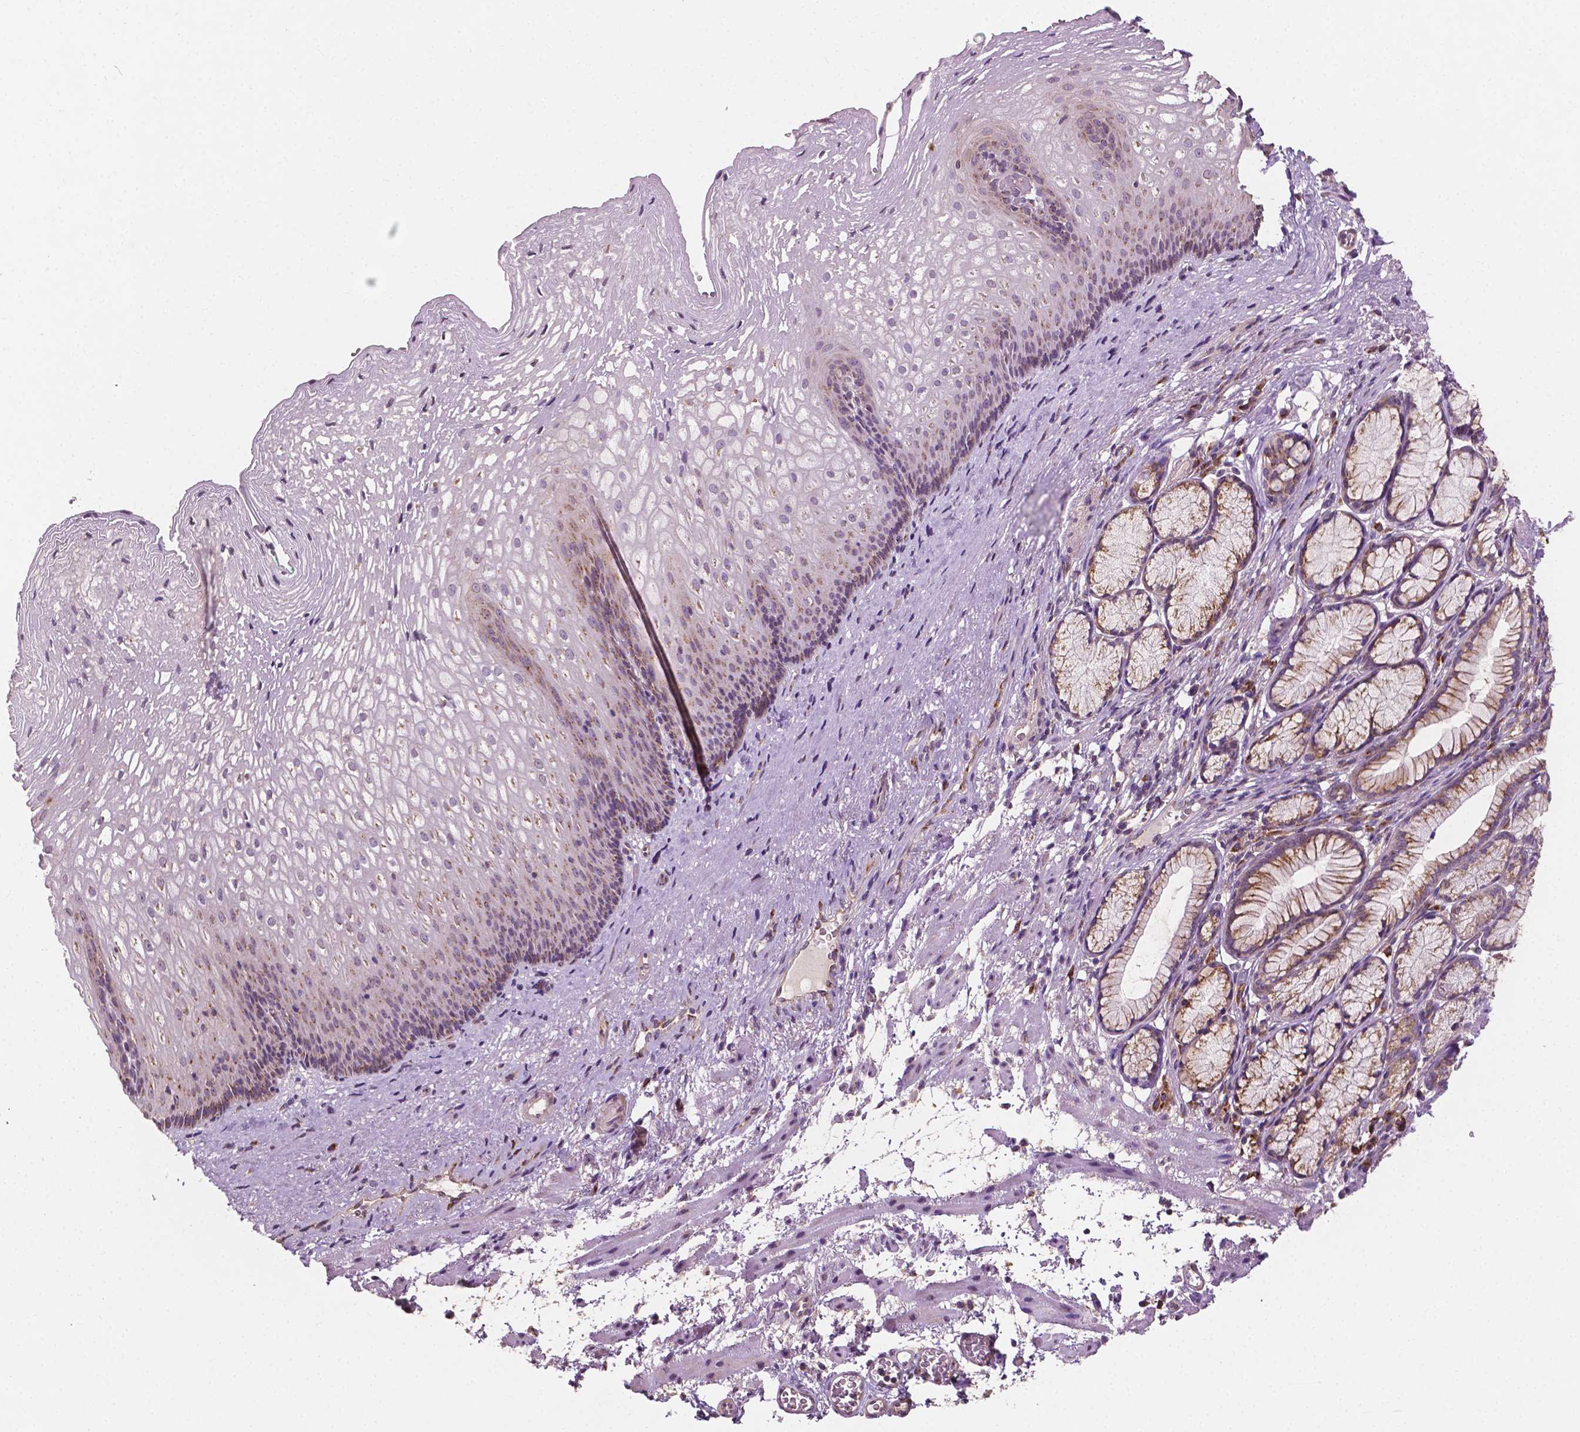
{"staining": {"intensity": "weak", "quantity": "<25%", "location": "cytoplasmic/membranous"}, "tissue": "esophagus", "cell_type": "Squamous epithelial cells", "image_type": "normal", "snomed": [{"axis": "morphology", "description": "Normal tissue, NOS"}, {"axis": "topography", "description": "Esophagus"}], "caption": "High magnification brightfield microscopy of normal esophagus stained with DAB (3,3'-diaminobenzidine) (brown) and counterstained with hematoxylin (blue): squamous epithelial cells show no significant staining.", "gene": "EBAG9", "patient": {"sex": "male", "age": 76}}